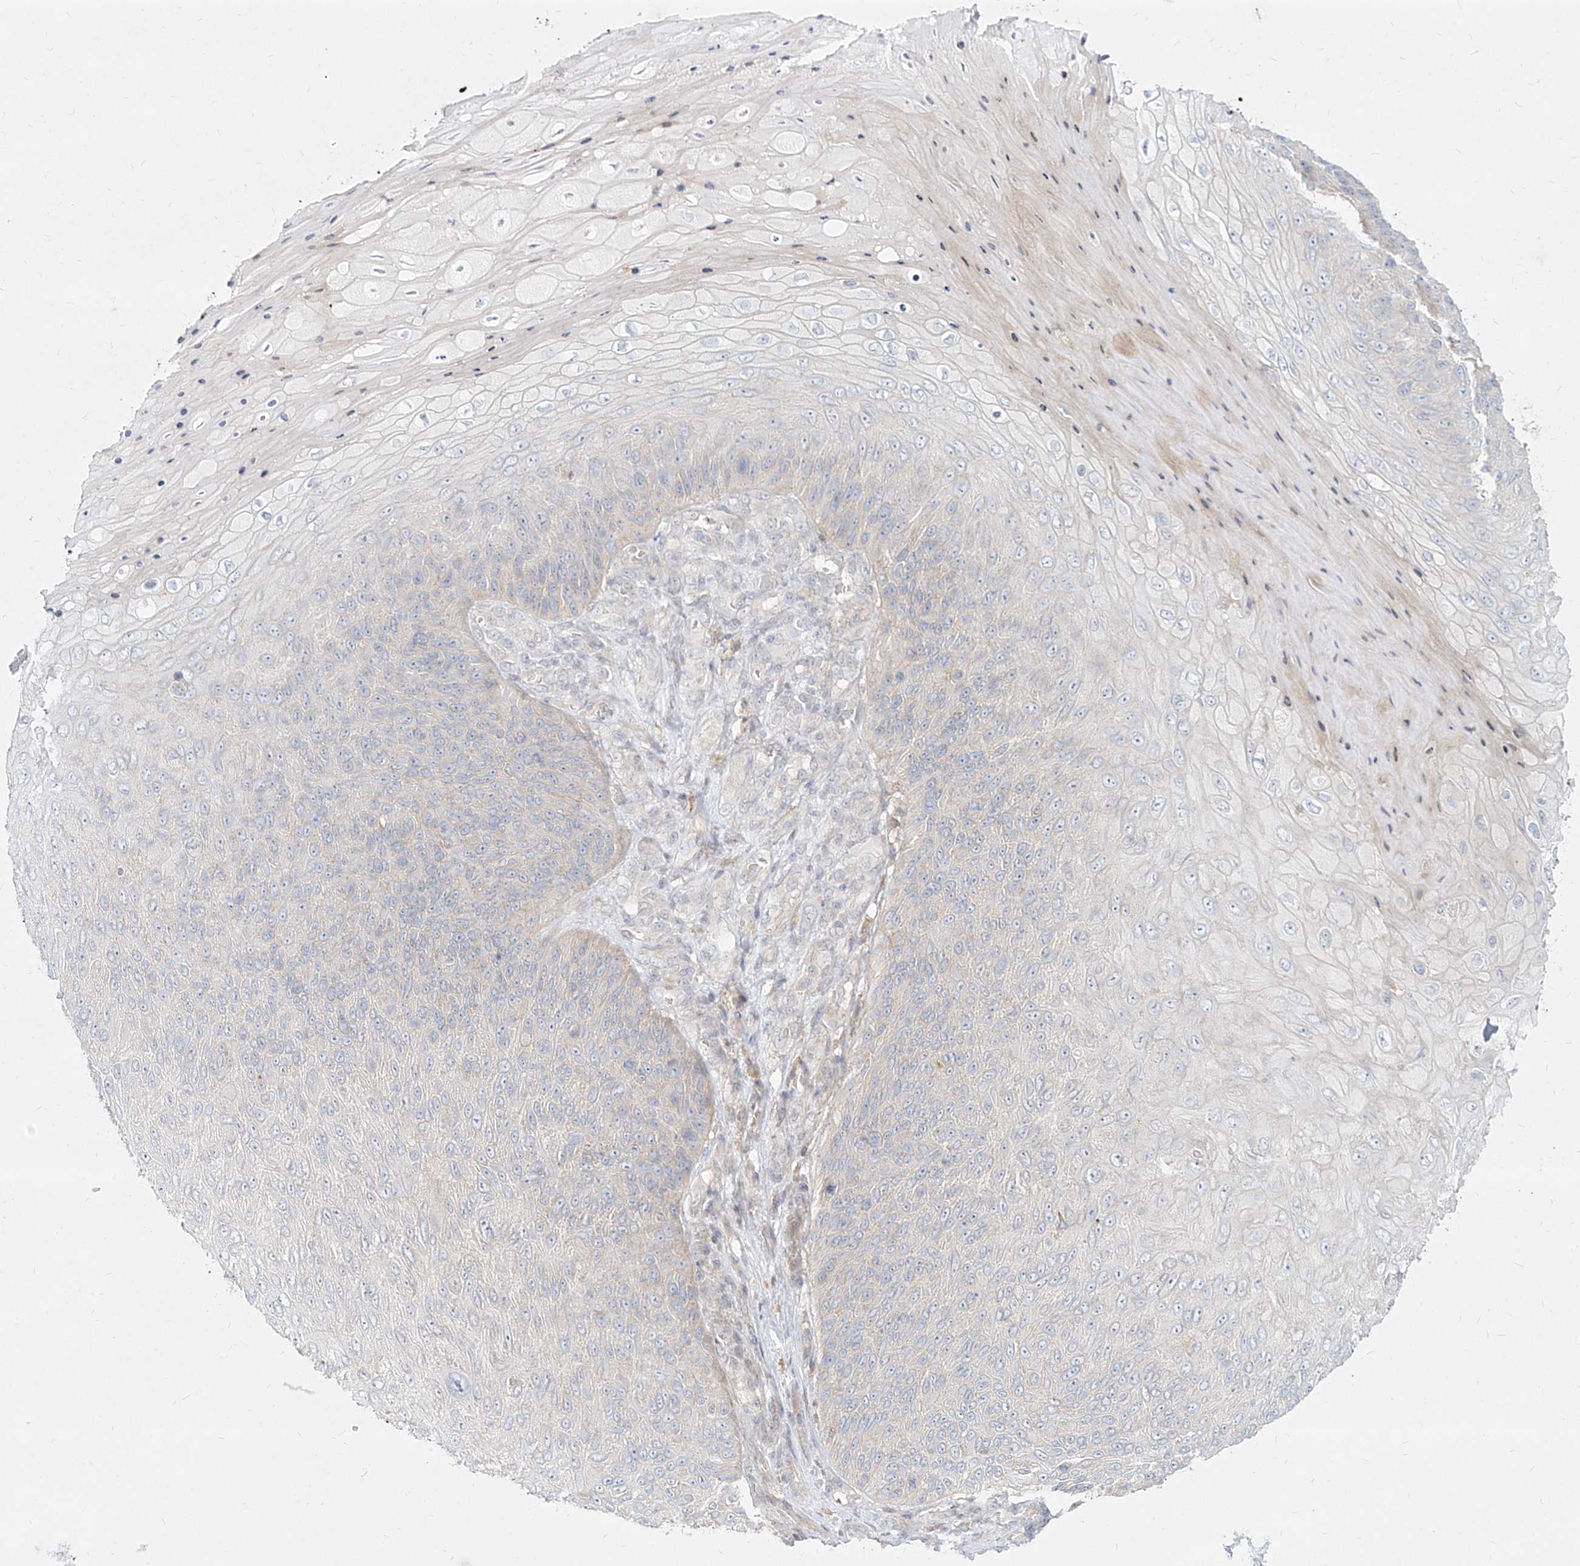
{"staining": {"intensity": "negative", "quantity": "none", "location": "none"}, "tissue": "skin cancer", "cell_type": "Tumor cells", "image_type": "cancer", "snomed": [{"axis": "morphology", "description": "Squamous cell carcinoma, NOS"}, {"axis": "topography", "description": "Skin"}], "caption": "Micrograph shows no significant protein positivity in tumor cells of squamous cell carcinoma (skin).", "gene": "SLC2A12", "patient": {"sex": "female", "age": 88}}